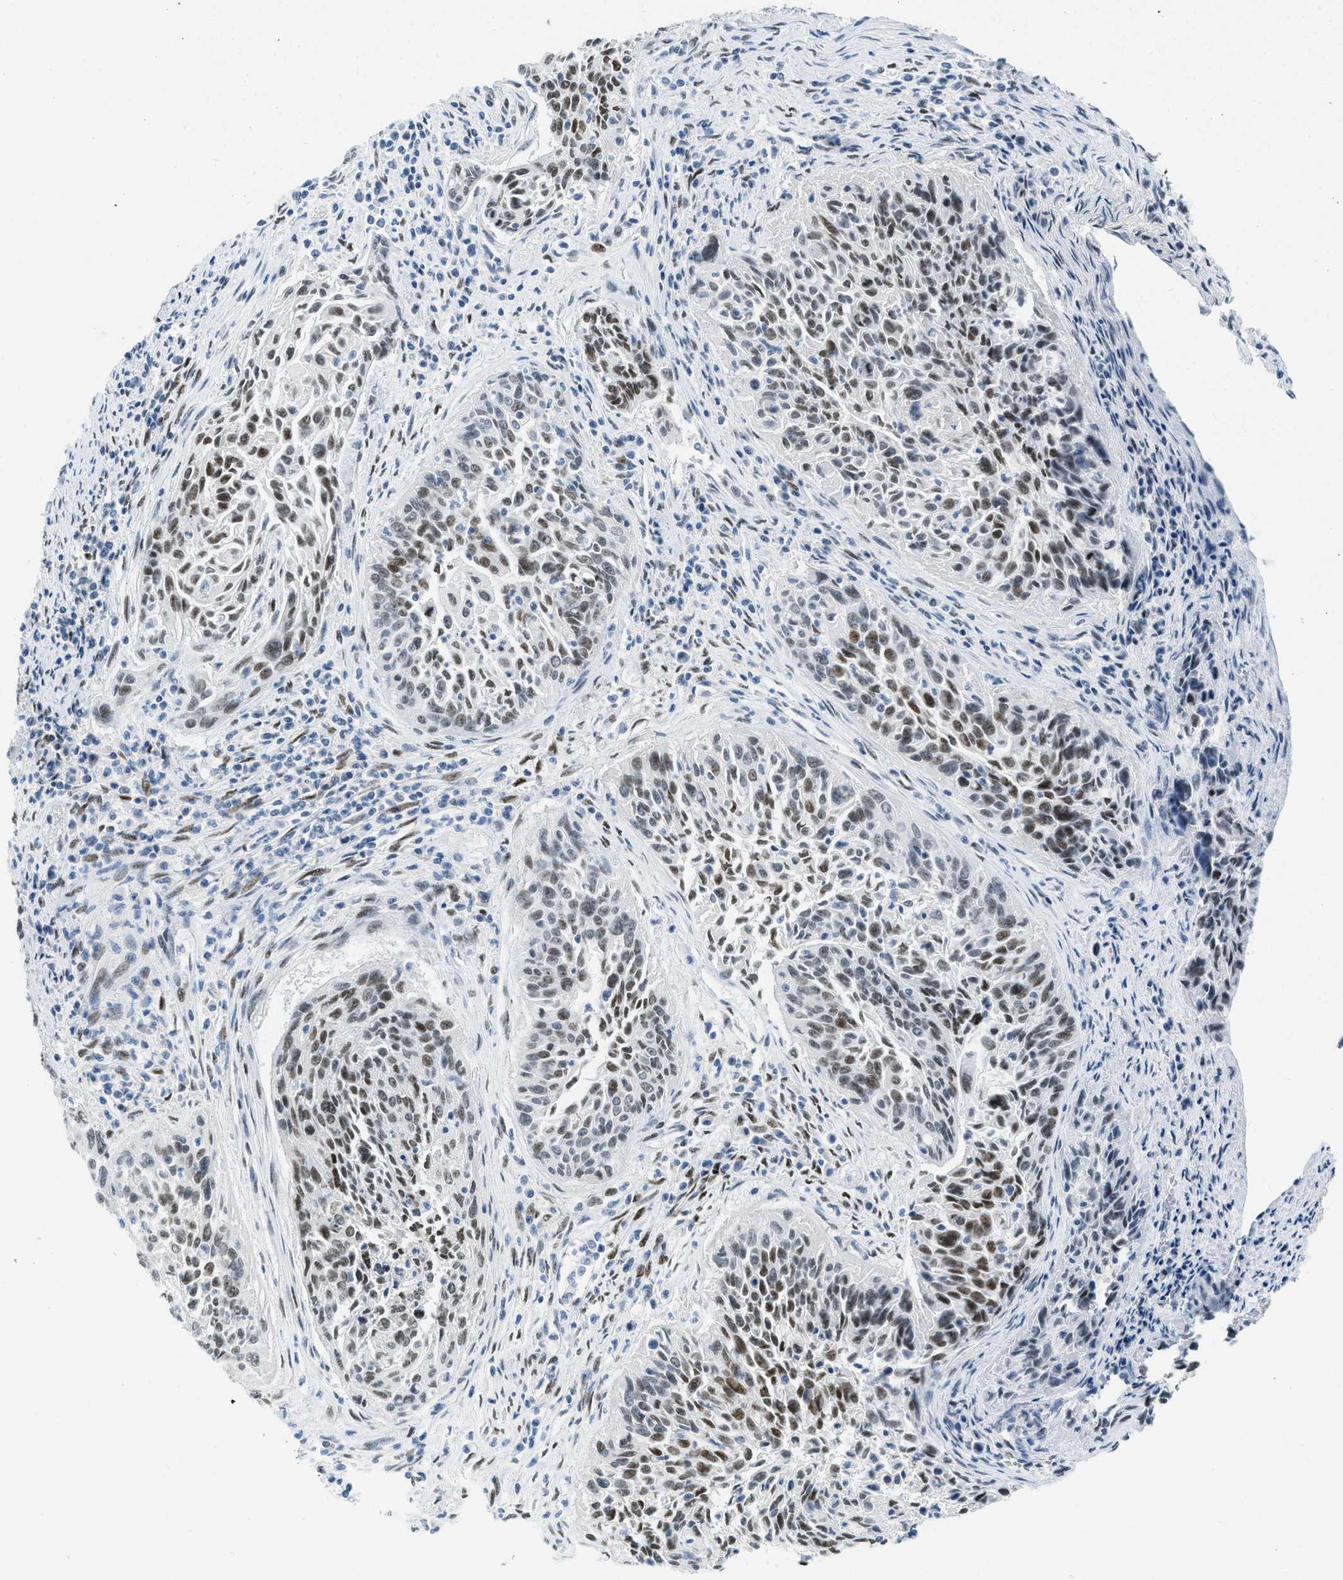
{"staining": {"intensity": "moderate", "quantity": ">75%", "location": "nuclear"}, "tissue": "cervical cancer", "cell_type": "Tumor cells", "image_type": "cancer", "snomed": [{"axis": "morphology", "description": "Squamous cell carcinoma, NOS"}, {"axis": "topography", "description": "Cervix"}], "caption": "There is medium levels of moderate nuclear expression in tumor cells of cervical cancer (squamous cell carcinoma), as demonstrated by immunohistochemical staining (brown color).", "gene": "PBX1", "patient": {"sex": "female", "age": 55}}